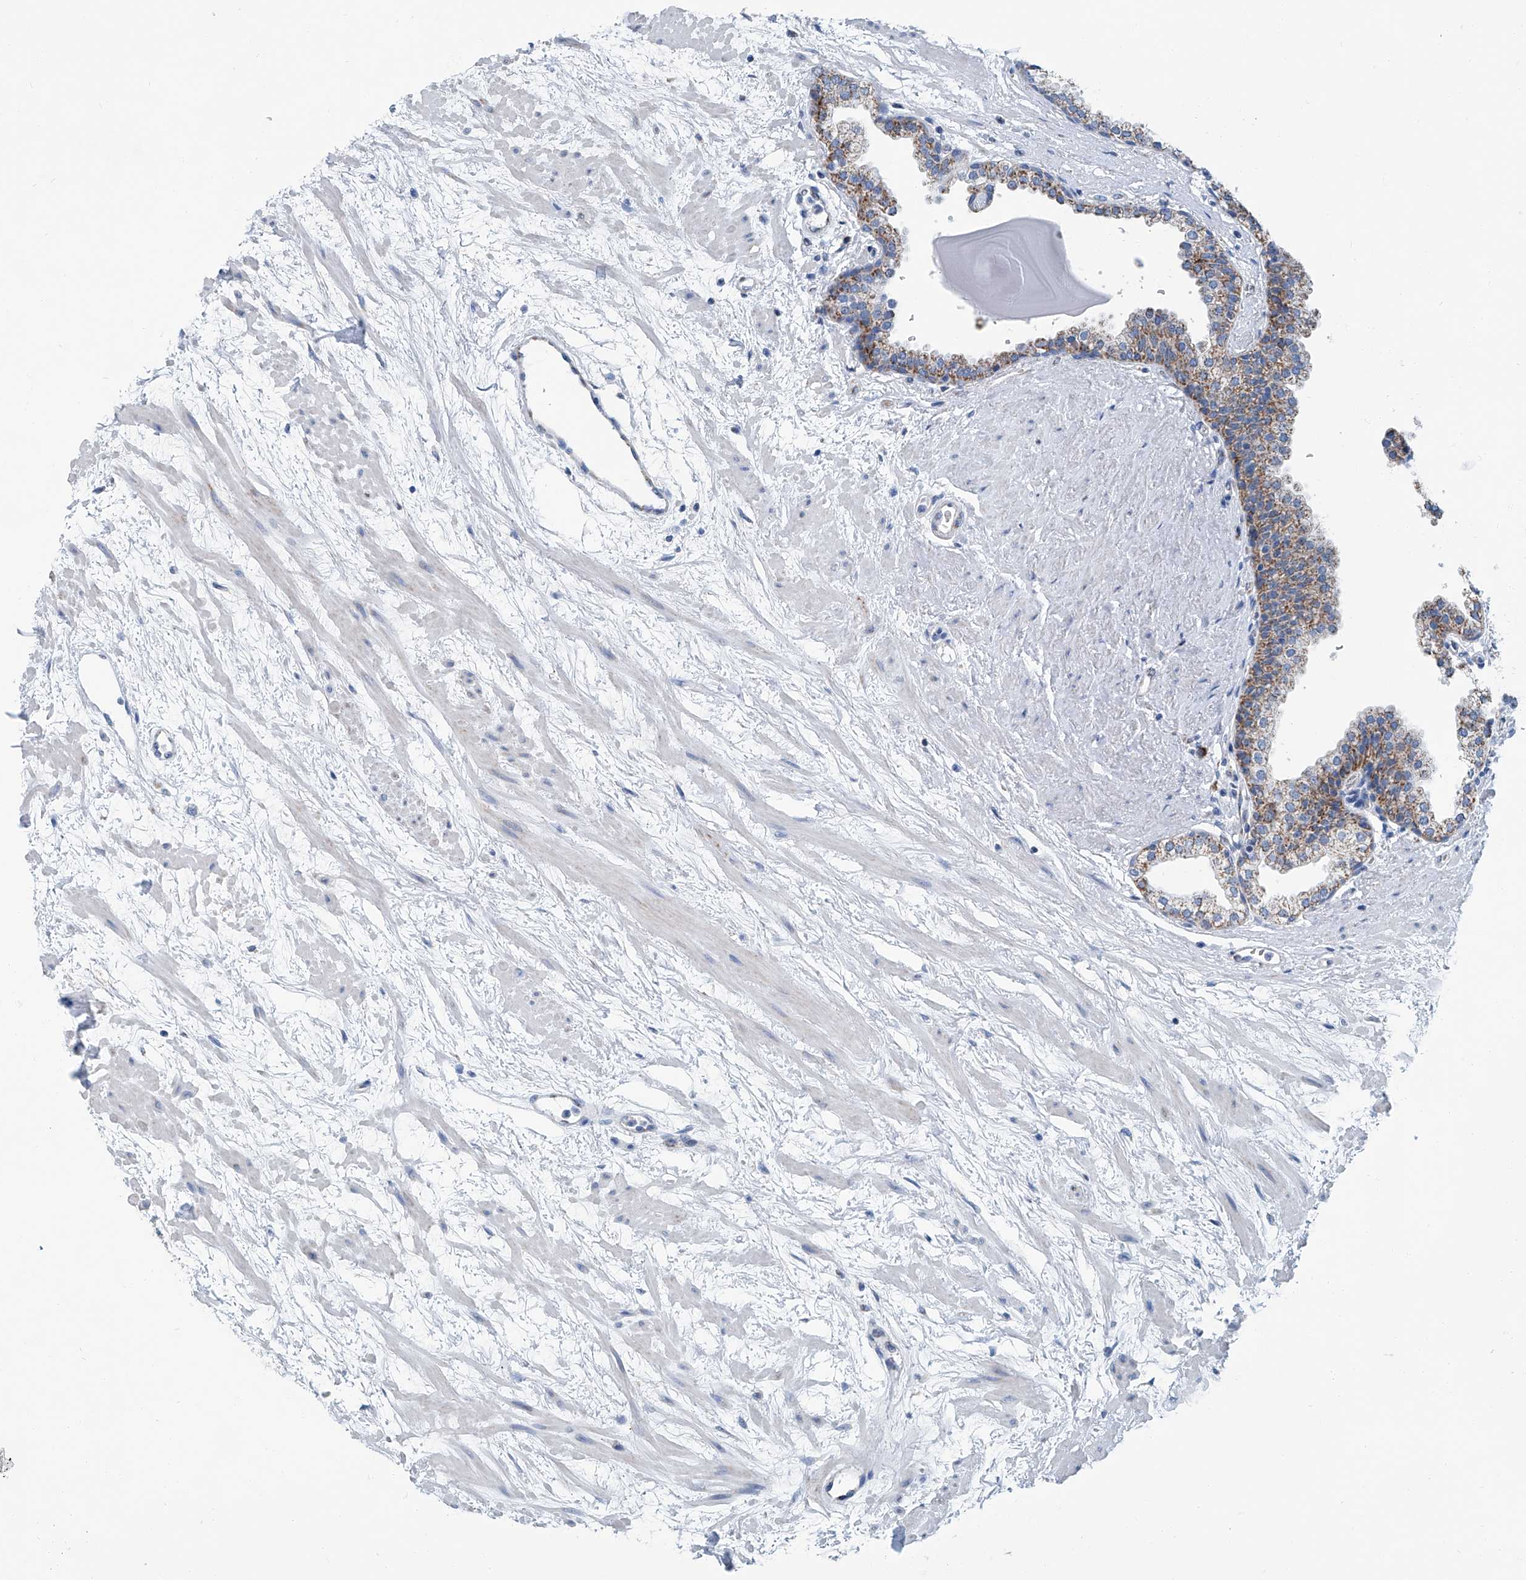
{"staining": {"intensity": "moderate", "quantity": "25%-75%", "location": "cytoplasmic/membranous"}, "tissue": "prostate", "cell_type": "Glandular cells", "image_type": "normal", "snomed": [{"axis": "morphology", "description": "Normal tissue, NOS"}, {"axis": "topography", "description": "Prostate"}], "caption": "Immunohistochemistry staining of unremarkable prostate, which displays medium levels of moderate cytoplasmic/membranous staining in about 25%-75% of glandular cells indicating moderate cytoplasmic/membranous protein positivity. The staining was performed using DAB (3,3'-diaminobenzidine) (brown) for protein detection and nuclei were counterstained in hematoxylin (blue).", "gene": "MT", "patient": {"sex": "male", "age": 48}}